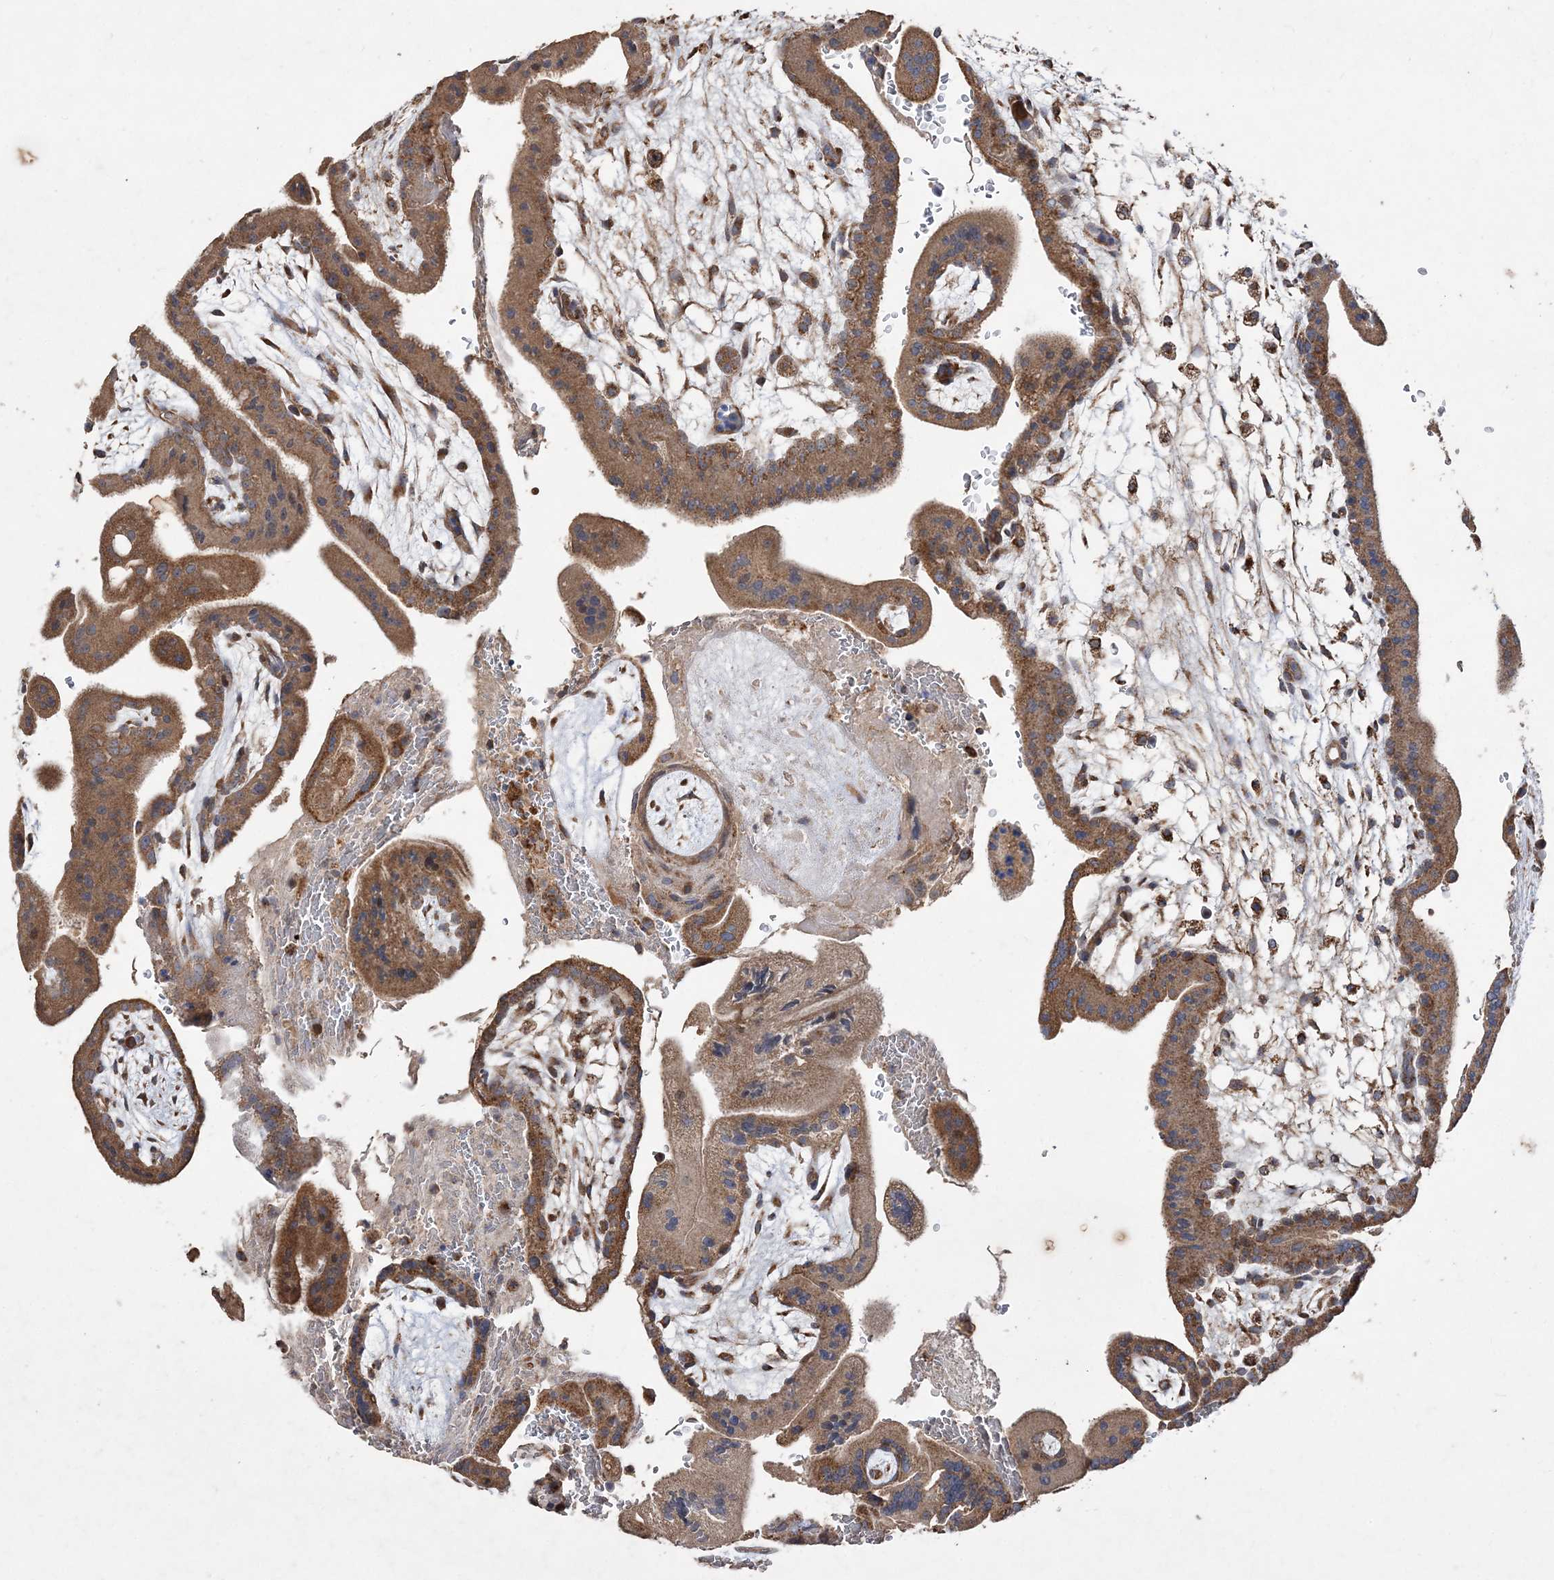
{"staining": {"intensity": "moderate", "quantity": ">75%", "location": "cytoplasmic/membranous"}, "tissue": "placenta", "cell_type": "Trophoblastic cells", "image_type": "normal", "snomed": [{"axis": "morphology", "description": "Normal tissue, NOS"}, {"axis": "topography", "description": "Placenta"}], "caption": "Immunohistochemical staining of normal human placenta shows moderate cytoplasmic/membranous protein expression in approximately >75% of trophoblastic cells.", "gene": "POC5", "patient": {"sex": "female", "age": 35}}